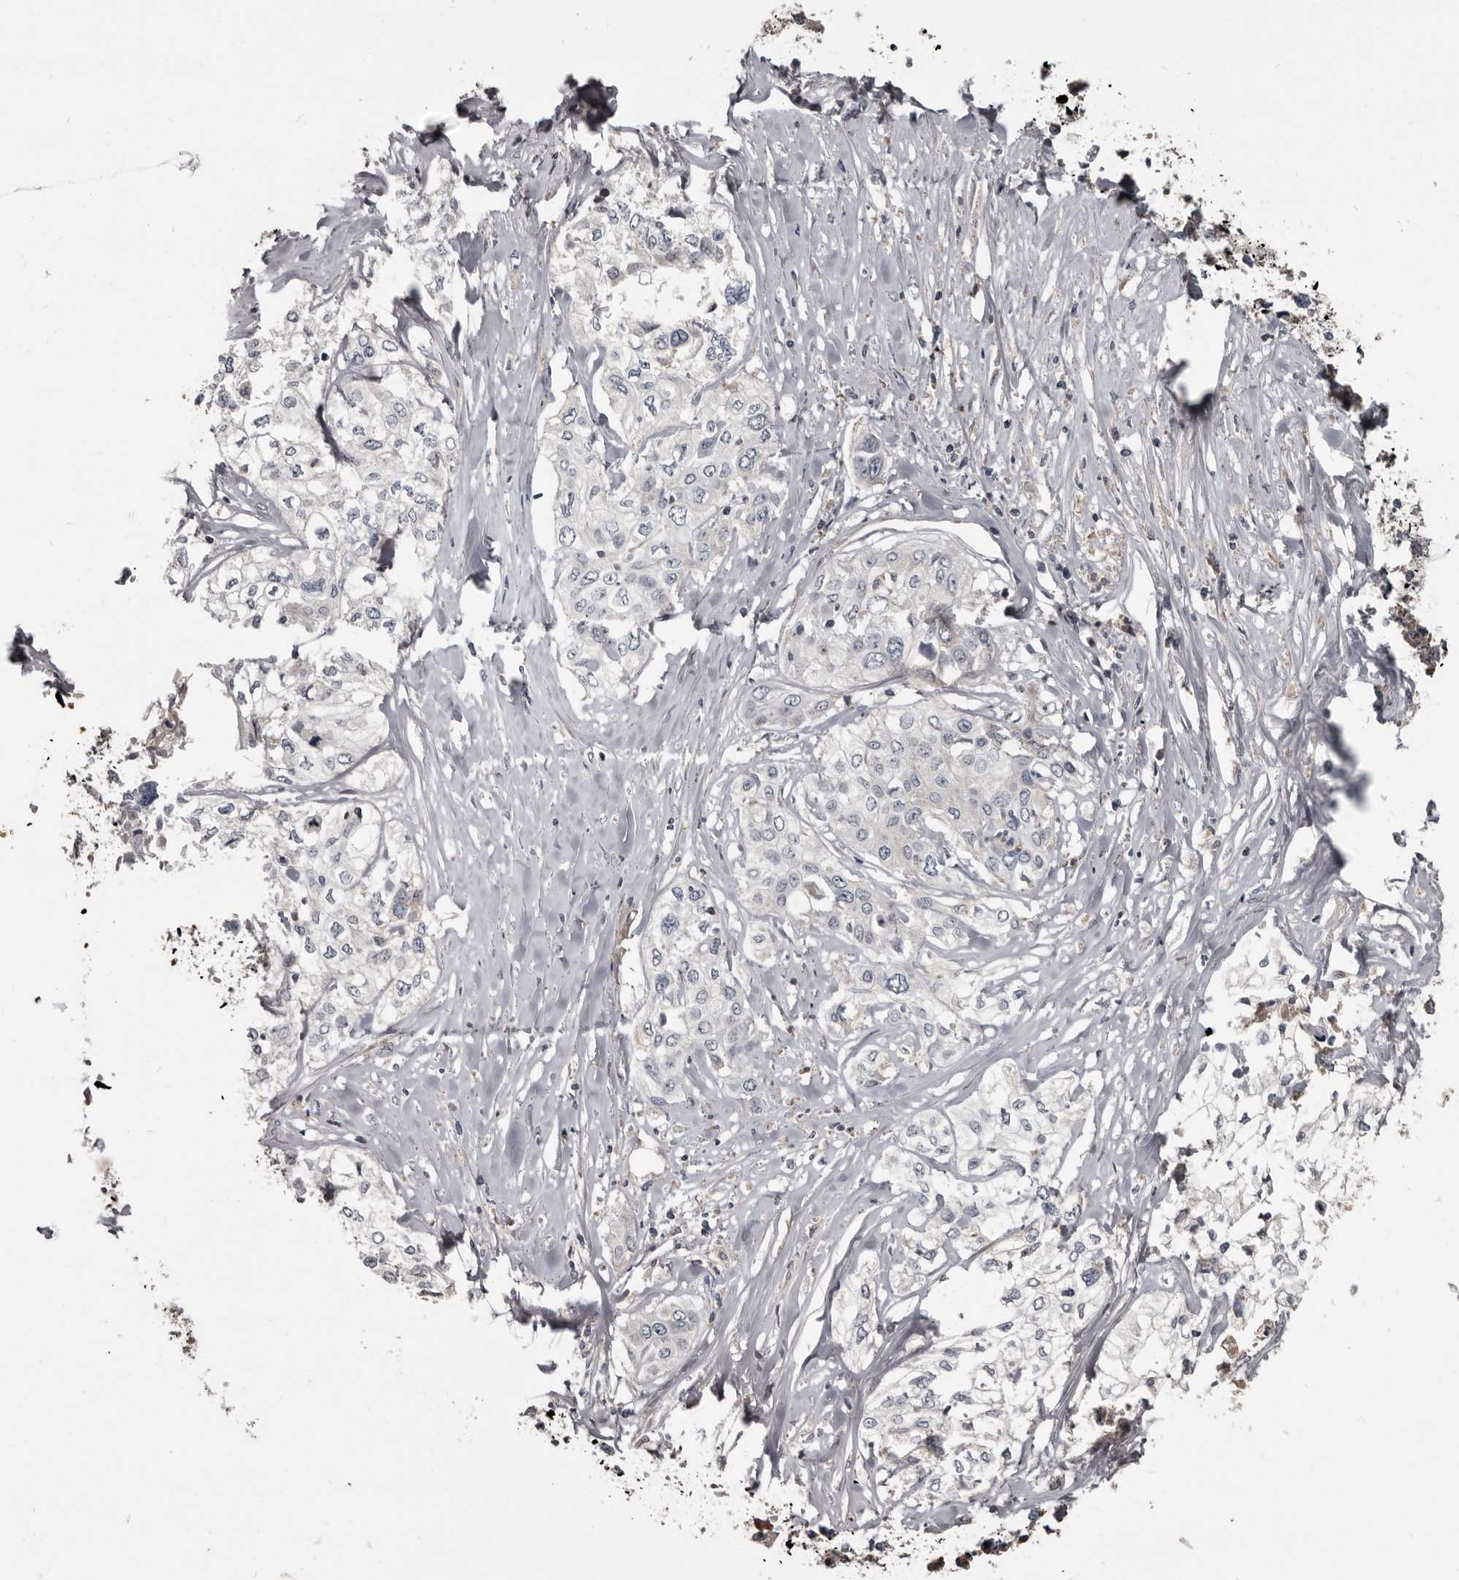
{"staining": {"intensity": "negative", "quantity": "none", "location": "none"}, "tissue": "cervical cancer", "cell_type": "Tumor cells", "image_type": "cancer", "snomed": [{"axis": "morphology", "description": "Squamous cell carcinoma, NOS"}, {"axis": "topography", "description": "Cervix"}], "caption": "This photomicrograph is of cervical cancer (squamous cell carcinoma) stained with IHC to label a protein in brown with the nuclei are counter-stained blue. There is no staining in tumor cells.", "gene": "GREB1", "patient": {"sex": "female", "age": 31}}